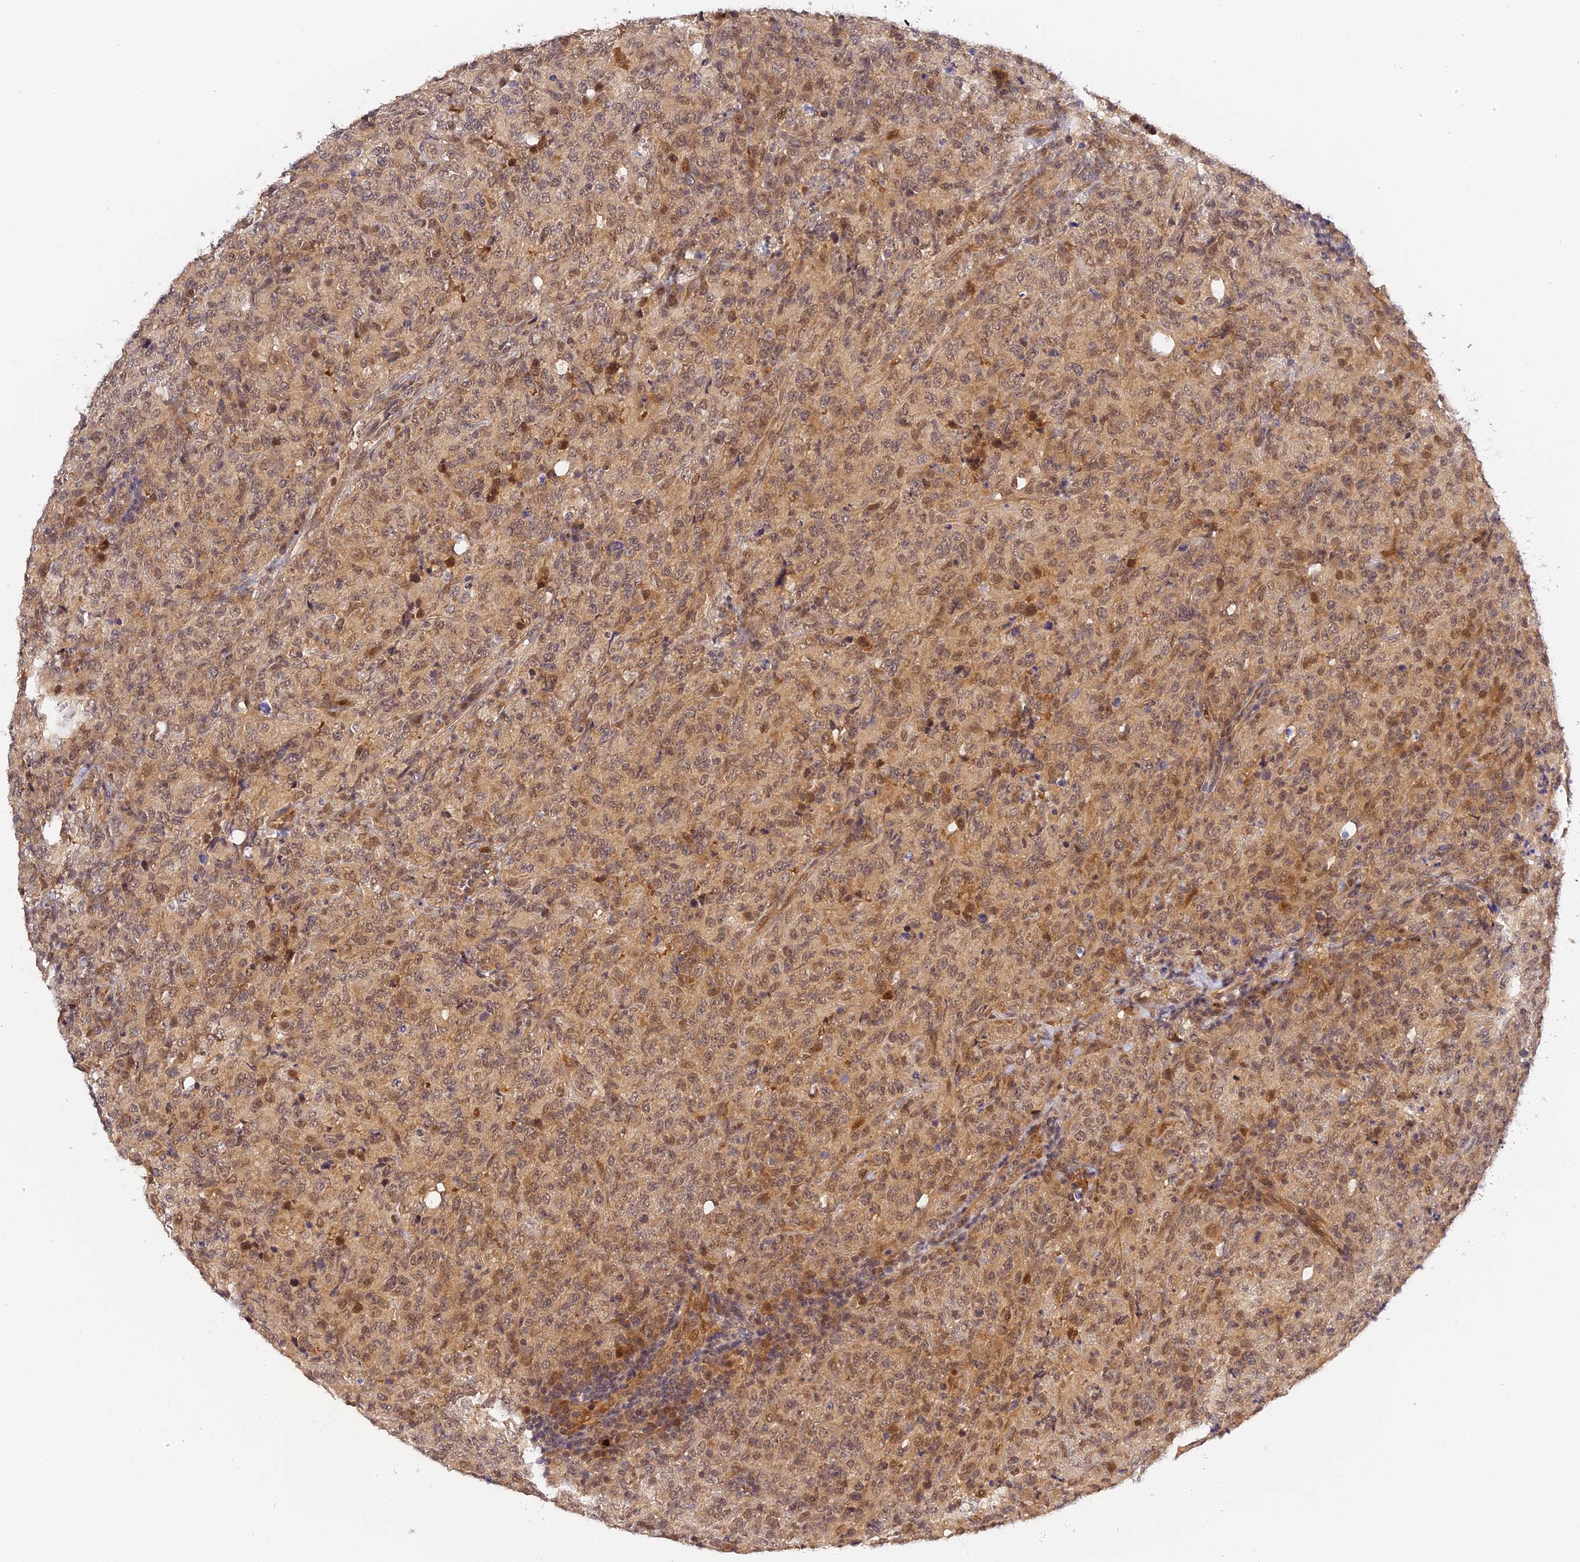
{"staining": {"intensity": "moderate", "quantity": ">75%", "location": "cytoplasmic/membranous"}, "tissue": "lymphoma", "cell_type": "Tumor cells", "image_type": "cancer", "snomed": [{"axis": "morphology", "description": "Malignant lymphoma, non-Hodgkin's type, High grade"}, {"axis": "topography", "description": "Tonsil"}], "caption": "A high-resolution image shows immunohistochemistry staining of malignant lymphoma, non-Hodgkin's type (high-grade), which displays moderate cytoplasmic/membranous positivity in about >75% of tumor cells. (DAB (3,3'-diaminobenzidine) IHC, brown staining for protein, blue staining for nuclei).", "gene": "IMPACT", "patient": {"sex": "female", "age": 36}}